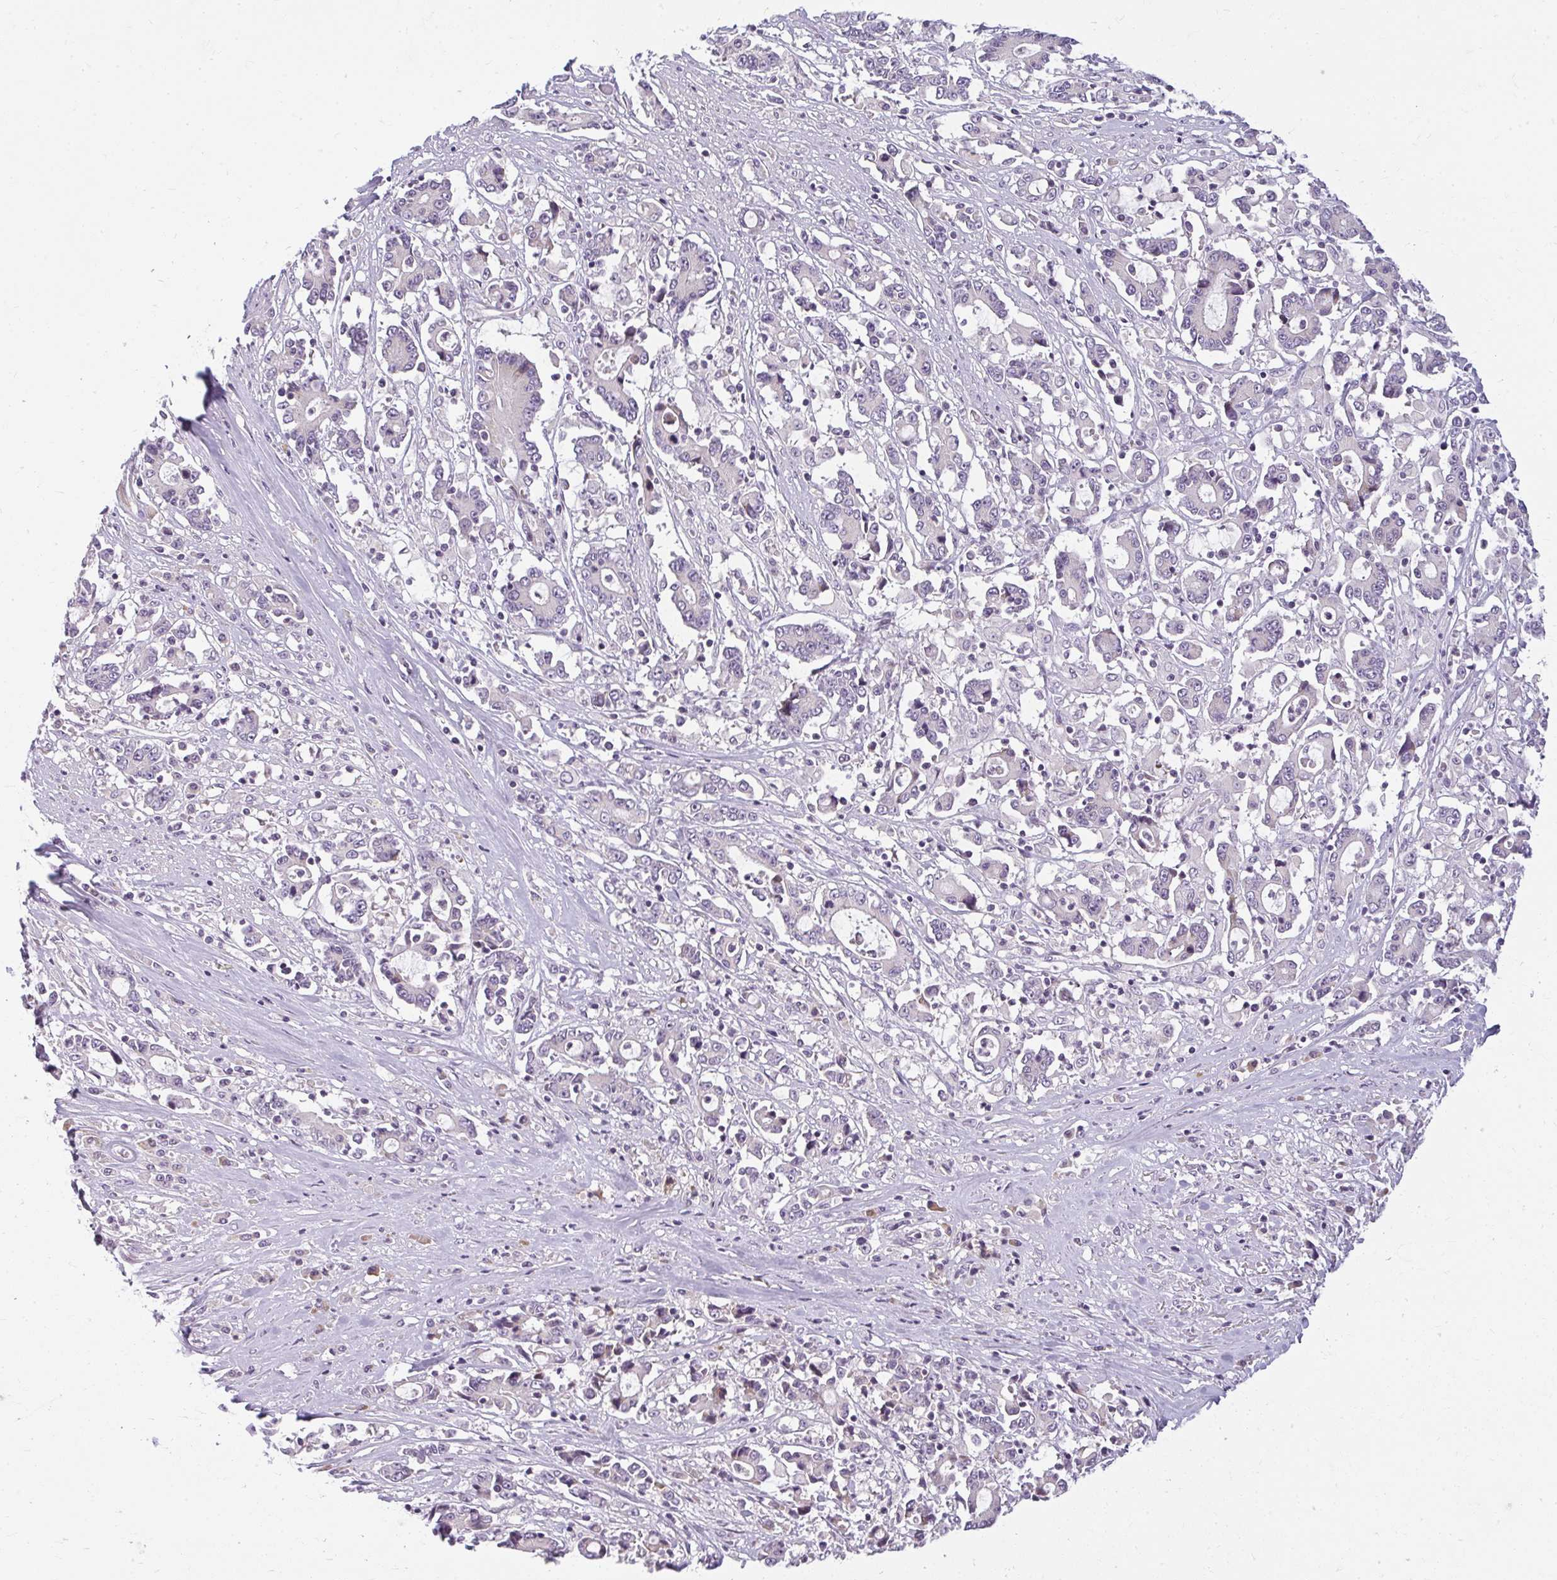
{"staining": {"intensity": "negative", "quantity": "none", "location": "none"}, "tissue": "stomach cancer", "cell_type": "Tumor cells", "image_type": "cancer", "snomed": [{"axis": "morphology", "description": "Adenocarcinoma, NOS"}, {"axis": "topography", "description": "Stomach, upper"}], "caption": "DAB immunohistochemical staining of human stomach cancer (adenocarcinoma) reveals no significant expression in tumor cells.", "gene": "ZFYVE26", "patient": {"sex": "male", "age": 68}}